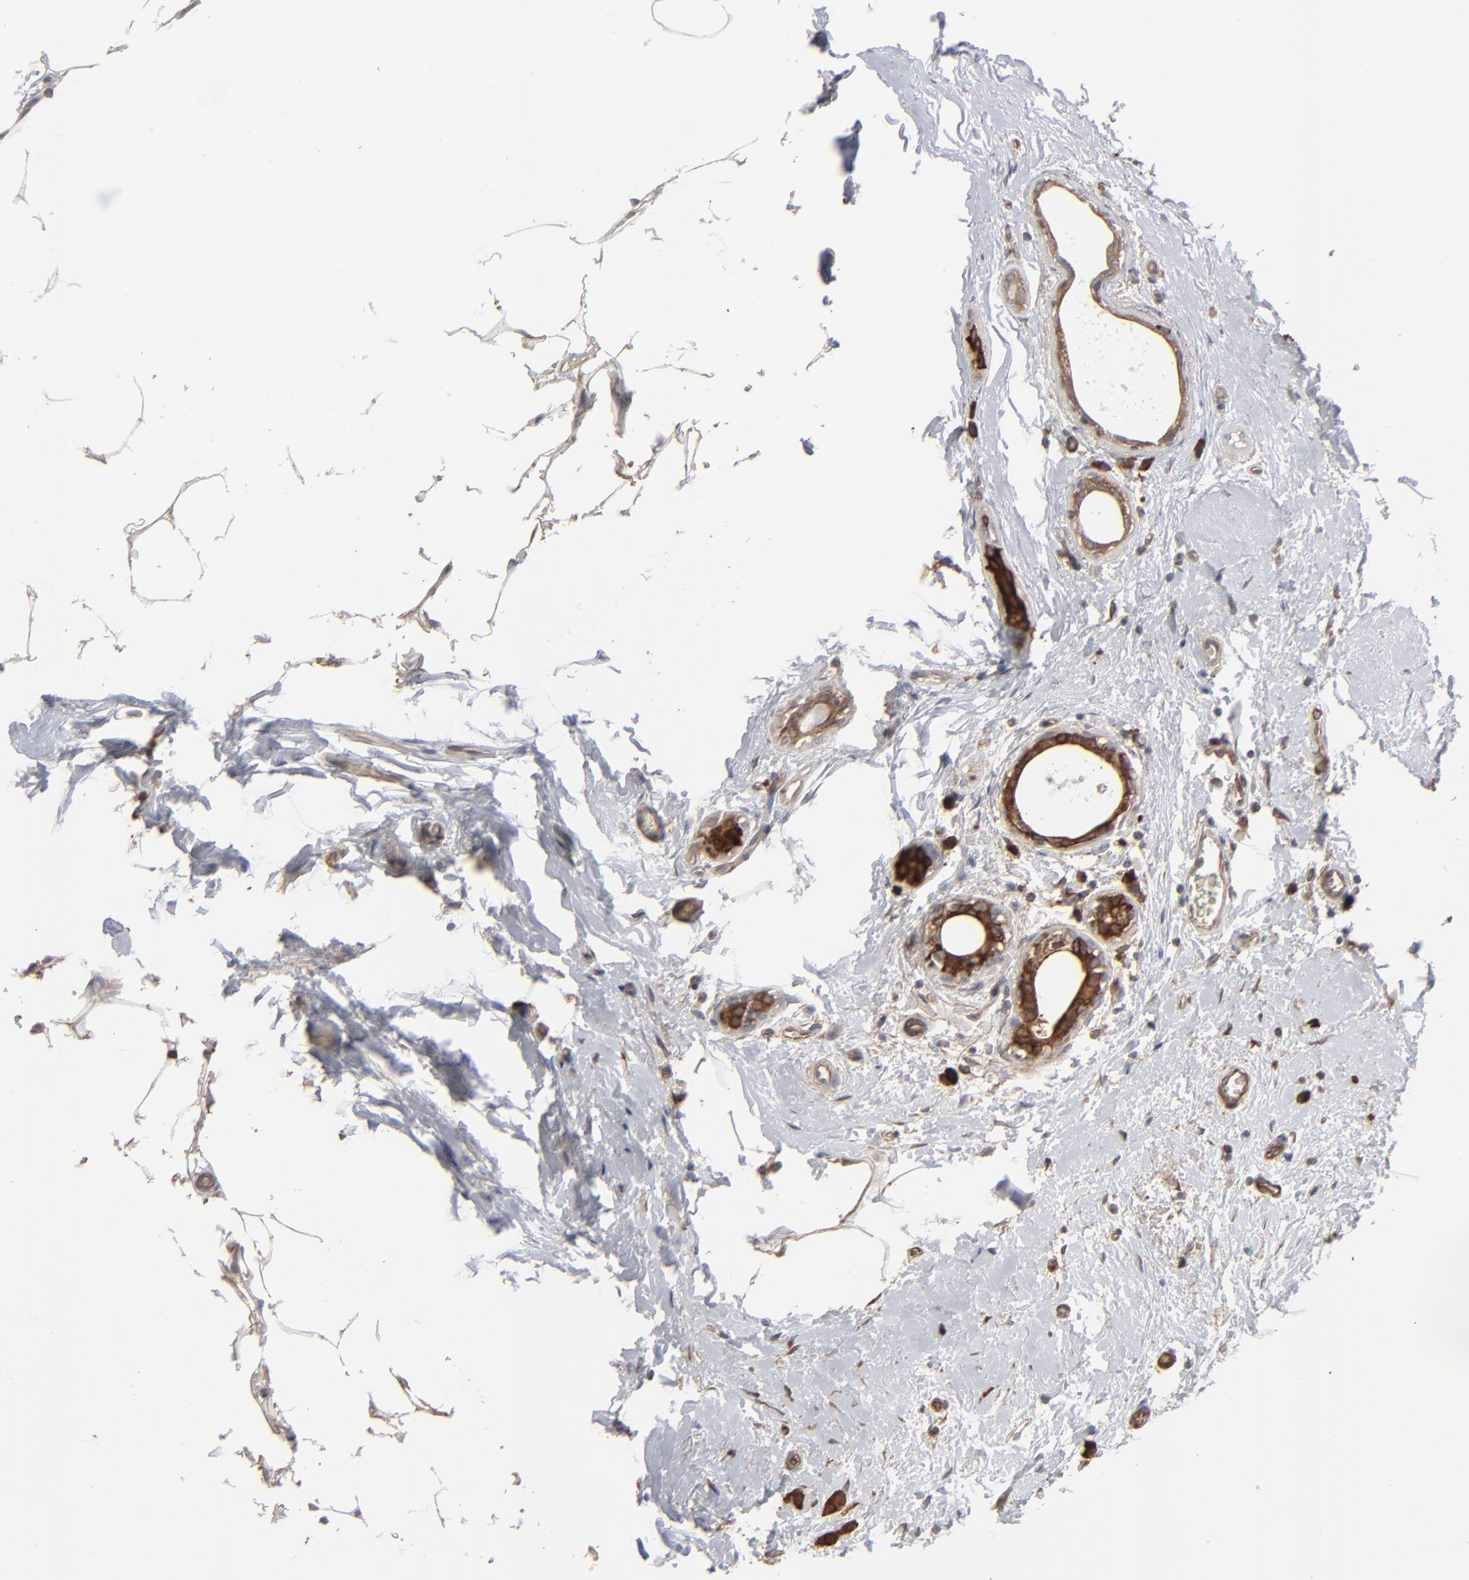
{"staining": {"intensity": "strong", "quantity": ">75%", "location": "cytoplasmic/membranous,nuclear"}, "tissue": "breast cancer", "cell_type": "Tumor cells", "image_type": "cancer", "snomed": [{"axis": "morphology", "description": "Lobular carcinoma"}, {"axis": "topography", "description": "Breast"}], "caption": "Tumor cells reveal high levels of strong cytoplasmic/membranous and nuclear staining in approximately >75% of cells in lobular carcinoma (breast). (Stains: DAB in brown, nuclei in blue, Microscopy: brightfield microscopy at high magnification).", "gene": "NME1-NME2", "patient": {"sex": "female", "age": 55}}